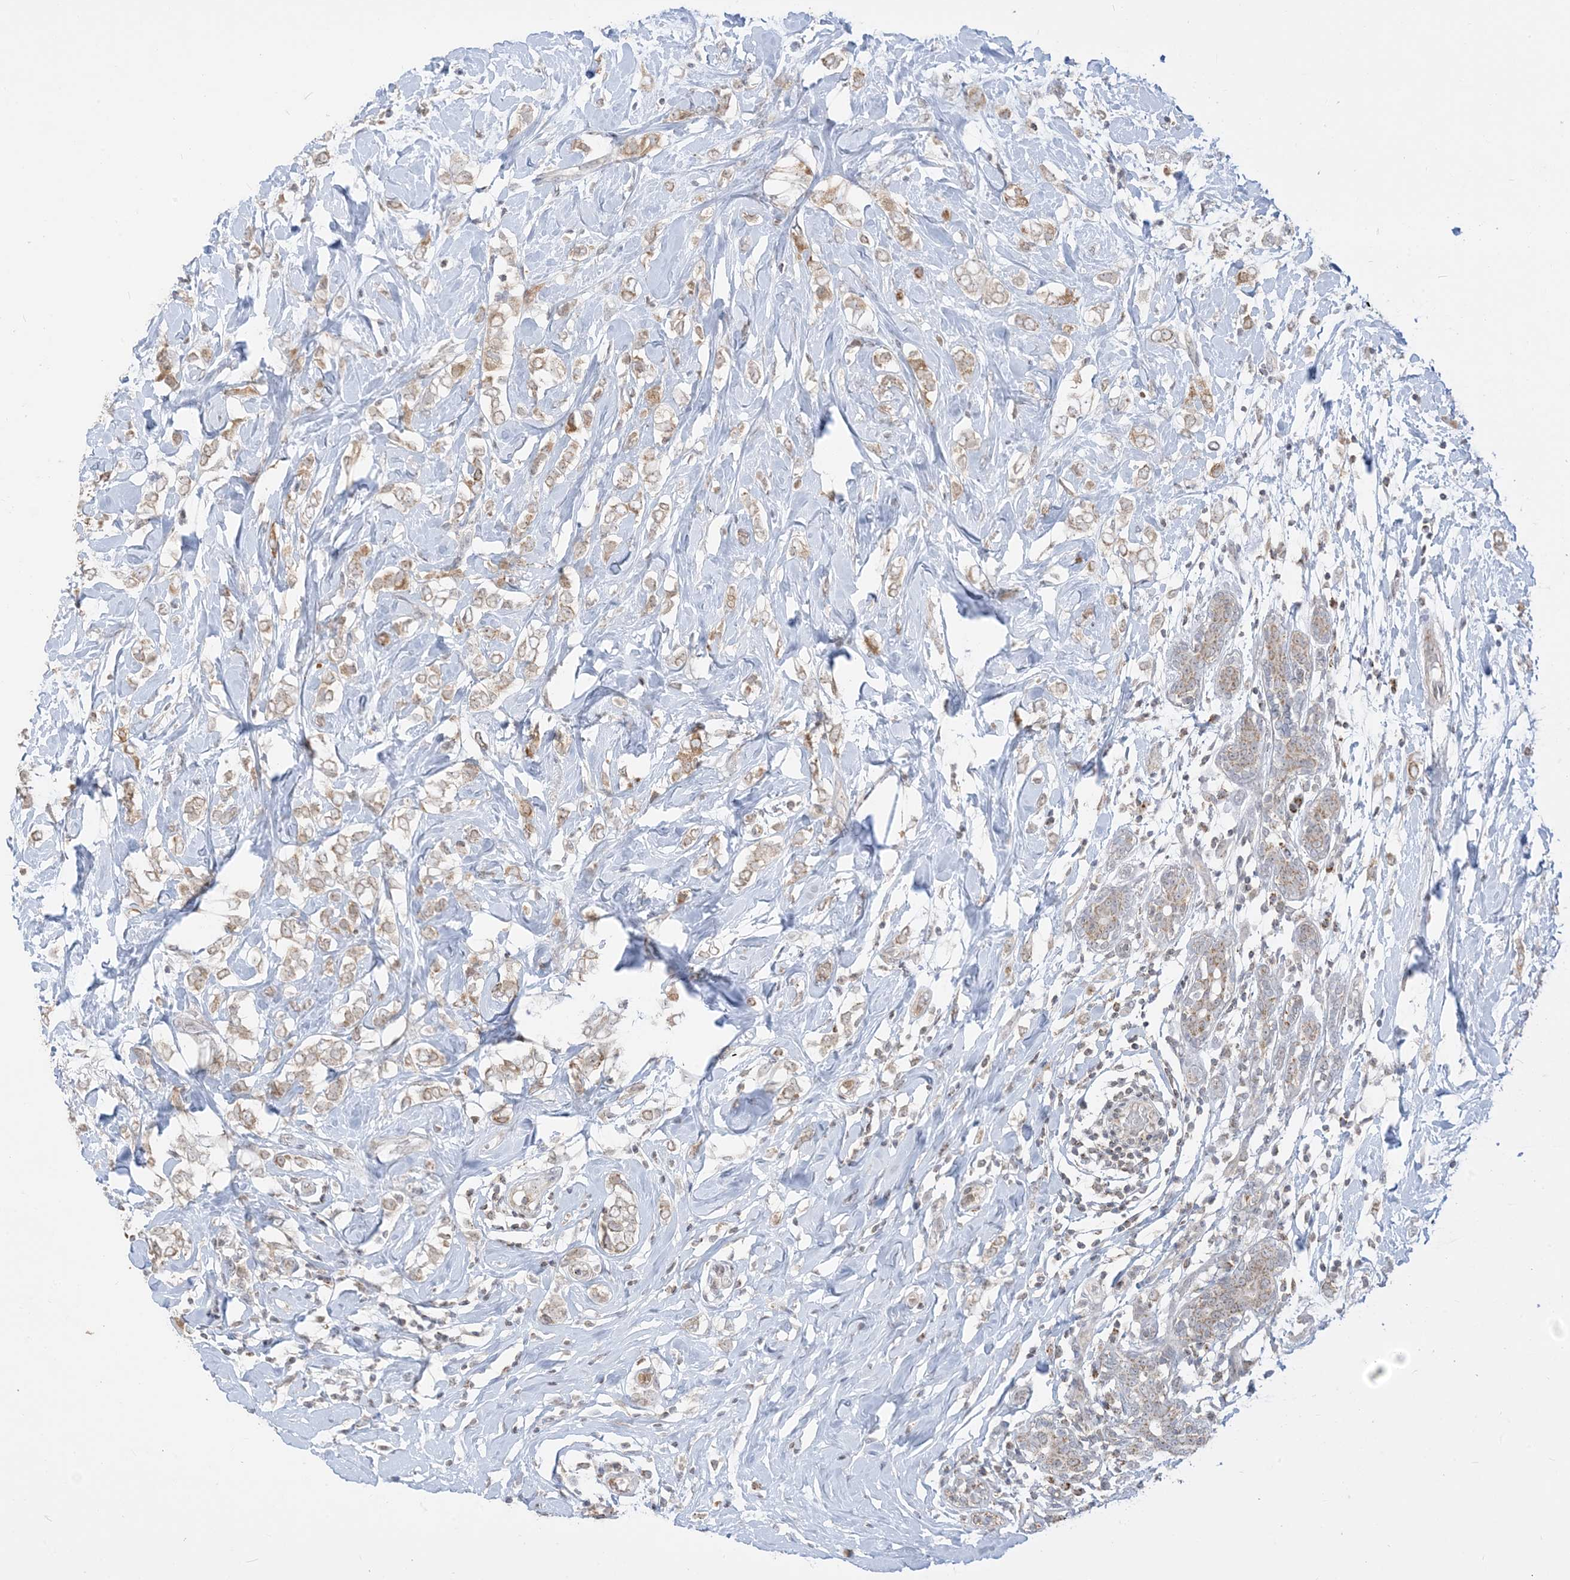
{"staining": {"intensity": "weak", "quantity": "25%-75%", "location": "cytoplasmic/membranous"}, "tissue": "breast cancer", "cell_type": "Tumor cells", "image_type": "cancer", "snomed": [{"axis": "morphology", "description": "Normal tissue, NOS"}, {"axis": "morphology", "description": "Lobular carcinoma"}, {"axis": "topography", "description": "Breast"}], "caption": "Human breast lobular carcinoma stained with a protein marker shows weak staining in tumor cells.", "gene": "KANSL3", "patient": {"sex": "female", "age": 47}}